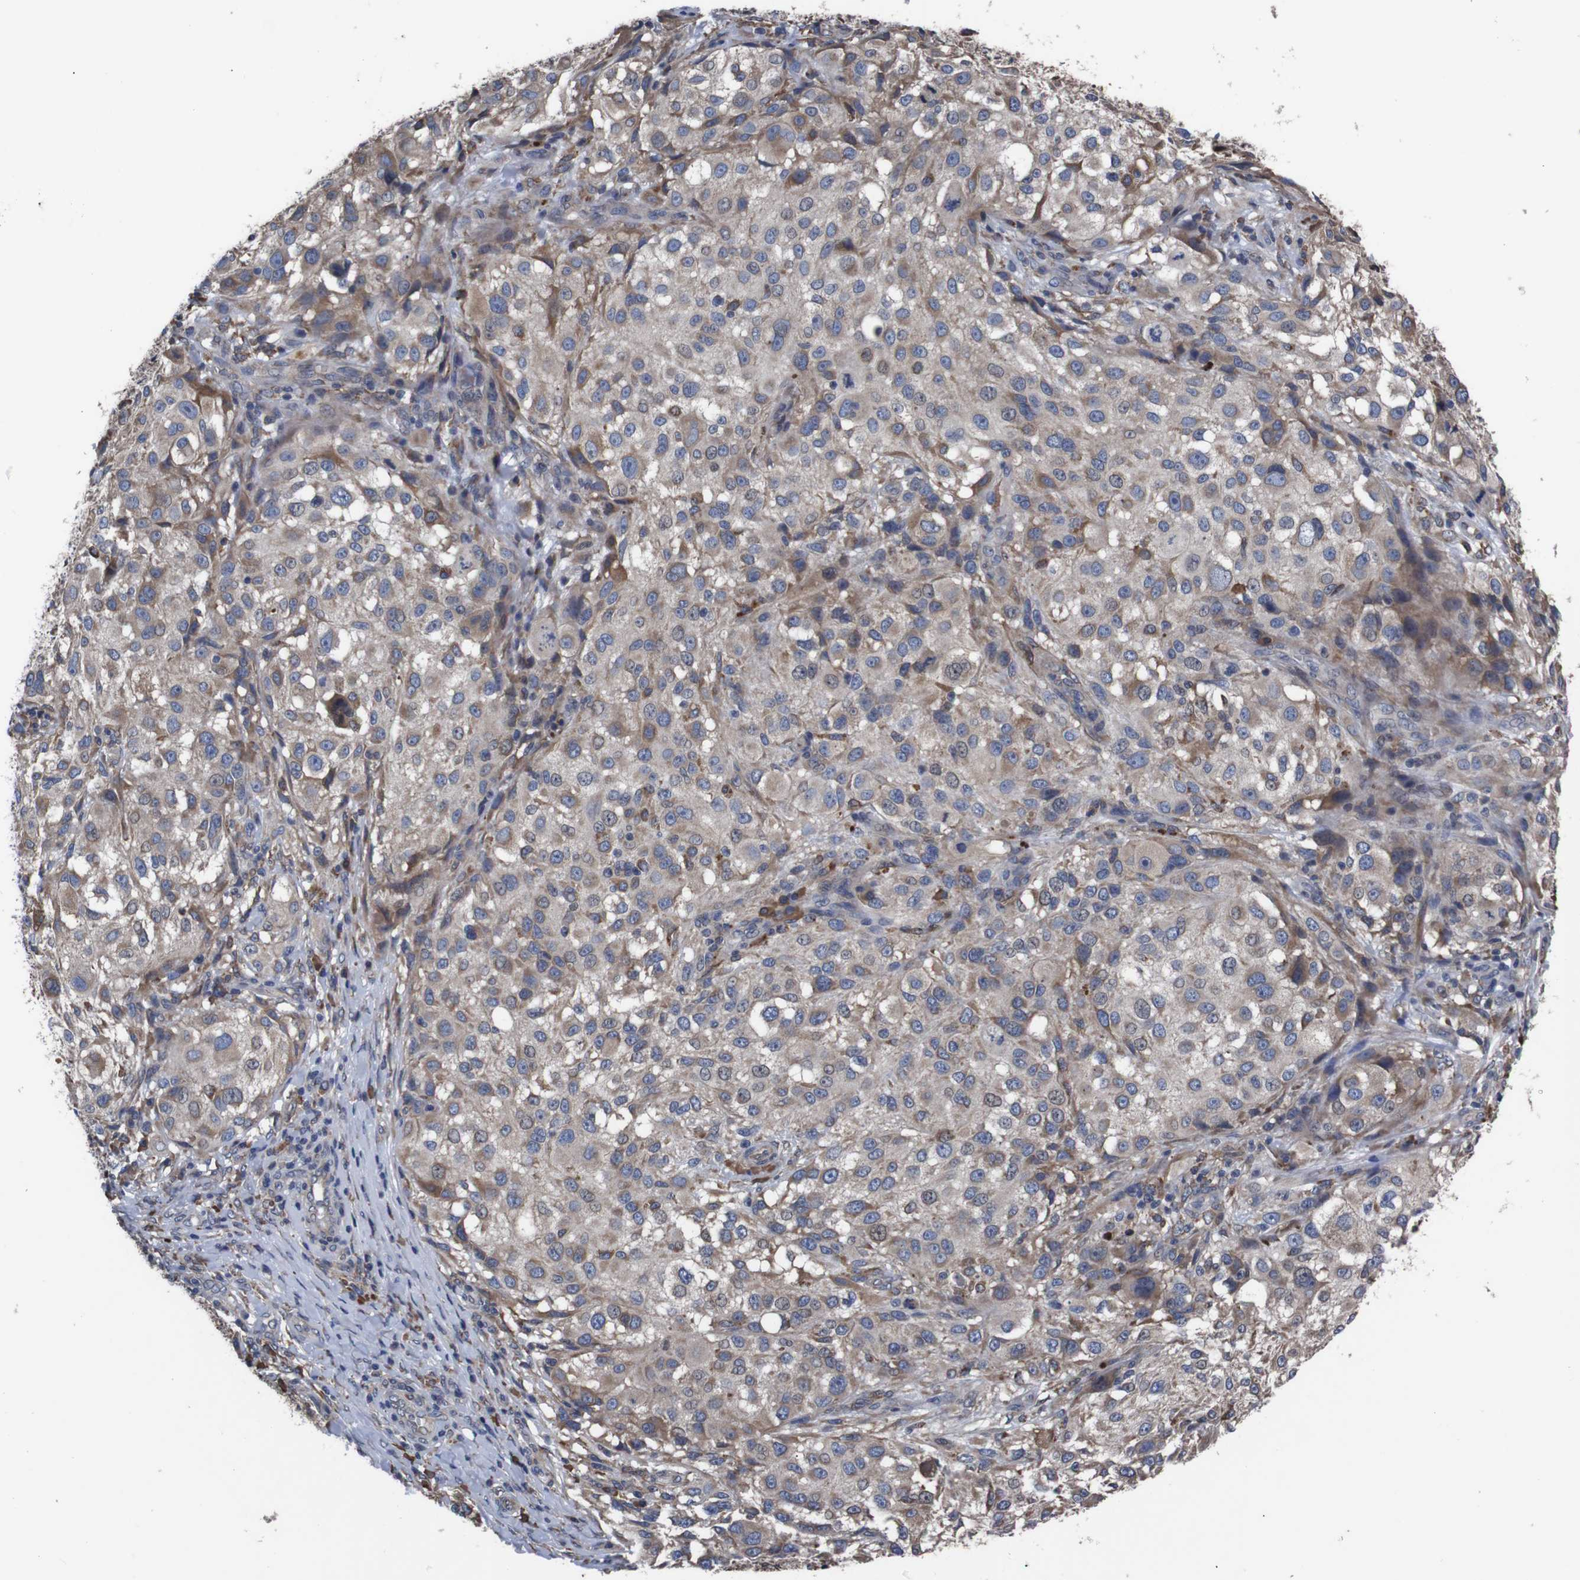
{"staining": {"intensity": "moderate", "quantity": "25%-75%", "location": "cytoplasmic/membranous"}, "tissue": "melanoma", "cell_type": "Tumor cells", "image_type": "cancer", "snomed": [{"axis": "morphology", "description": "Necrosis, NOS"}, {"axis": "morphology", "description": "Malignant melanoma, NOS"}, {"axis": "topography", "description": "Skin"}], "caption": "A medium amount of moderate cytoplasmic/membranous staining is present in approximately 25%-75% of tumor cells in melanoma tissue.", "gene": "SIGMAR1", "patient": {"sex": "female", "age": 87}}